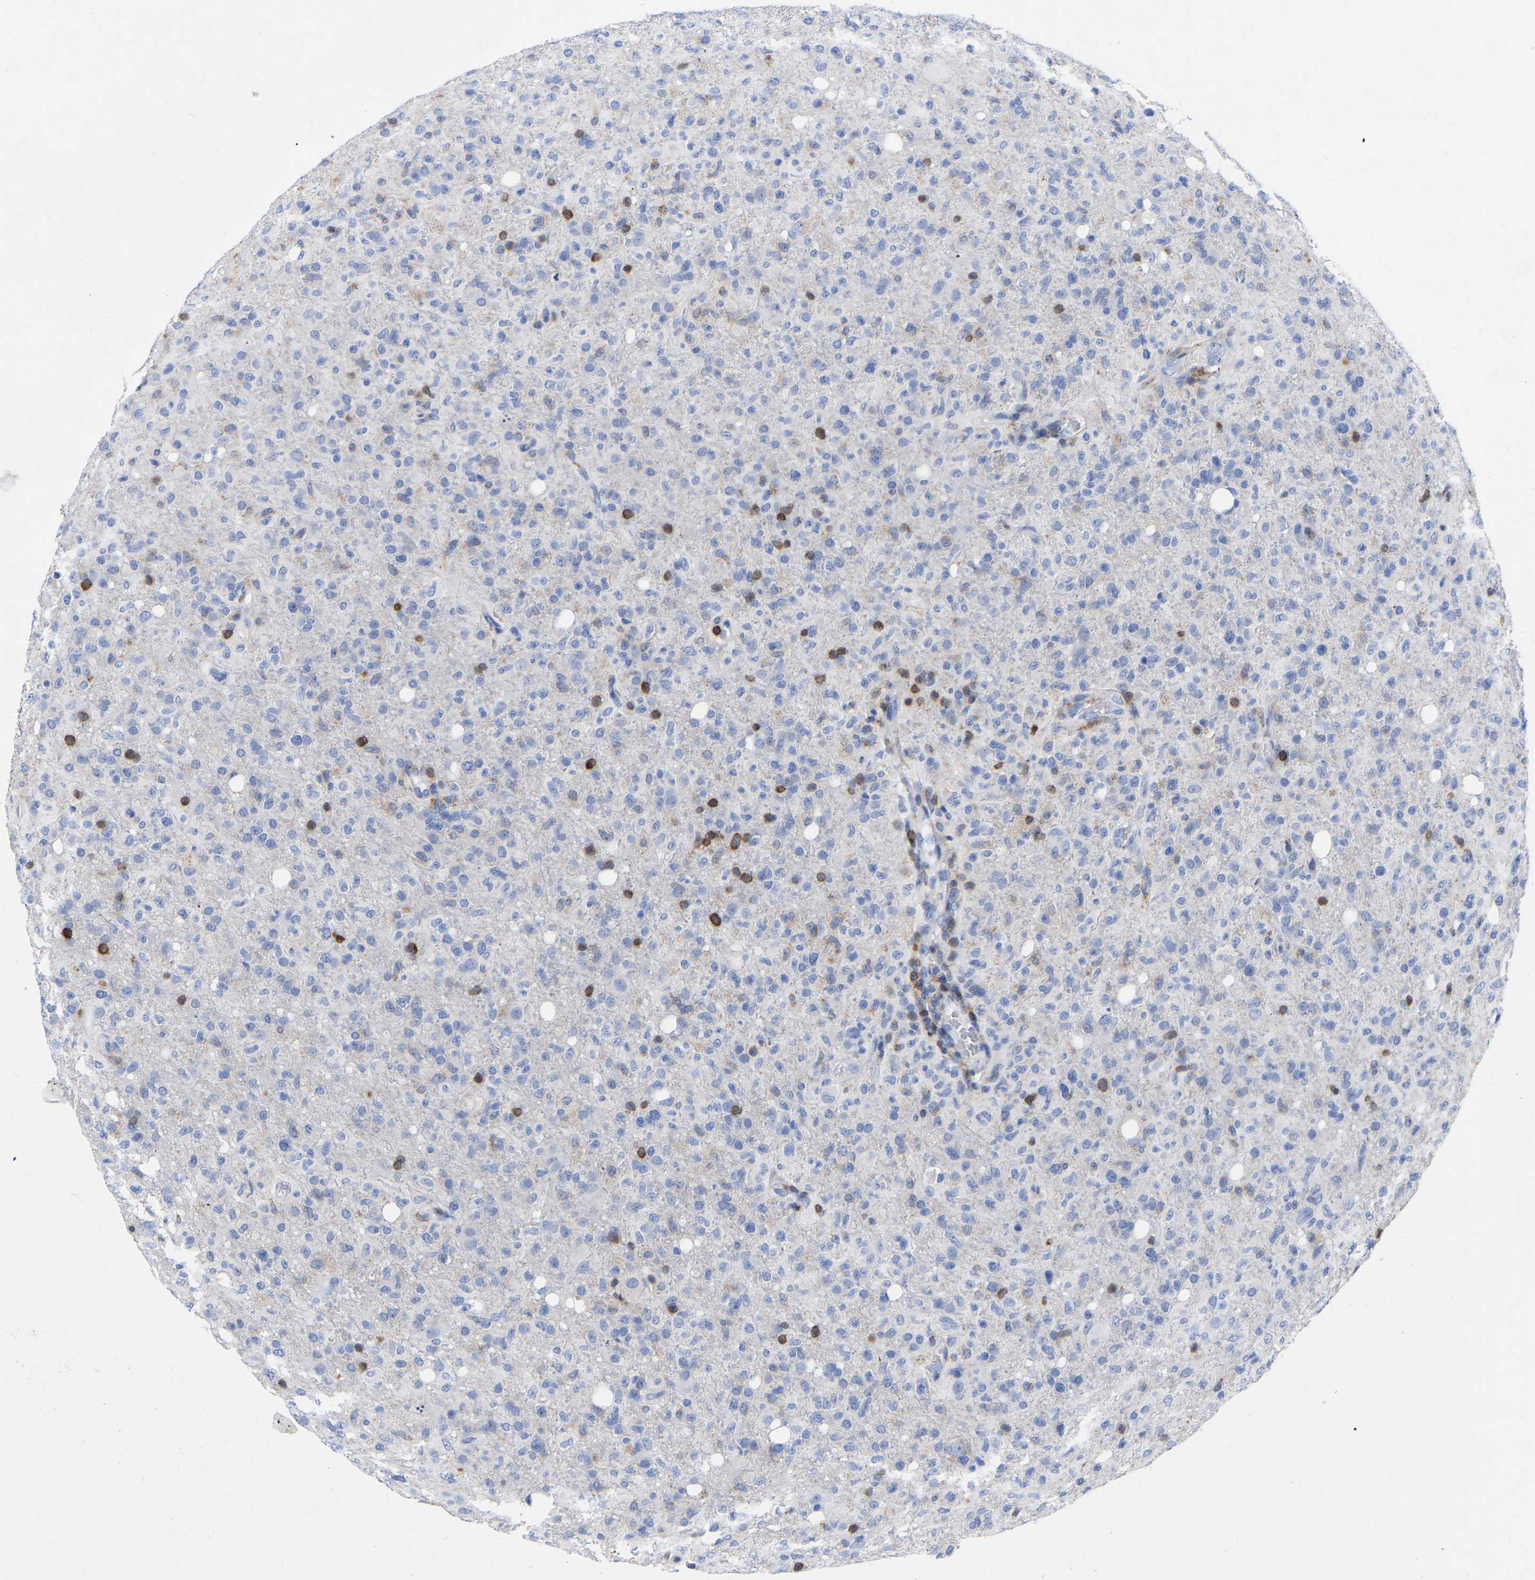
{"staining": {"intensity": "negative", "quantity": "none", "location": "none"}, "tissue": "glioma", "cell_type": "Tumor cells", "image_type": "cancer", "snomed": [{"axis": "morphology", "description": "Glioma, malignant, High grade"}, {"axis": "topography", "description": "Brain"}], "caption": "Tumor cells show no significant staining in glioma. (DAB (3,3'-diaminobenzidine) immunohistochemistry with hematoxylin counter stain).", "gene": "PTPN7", "patient": {"sex": "female", "age": 57}}